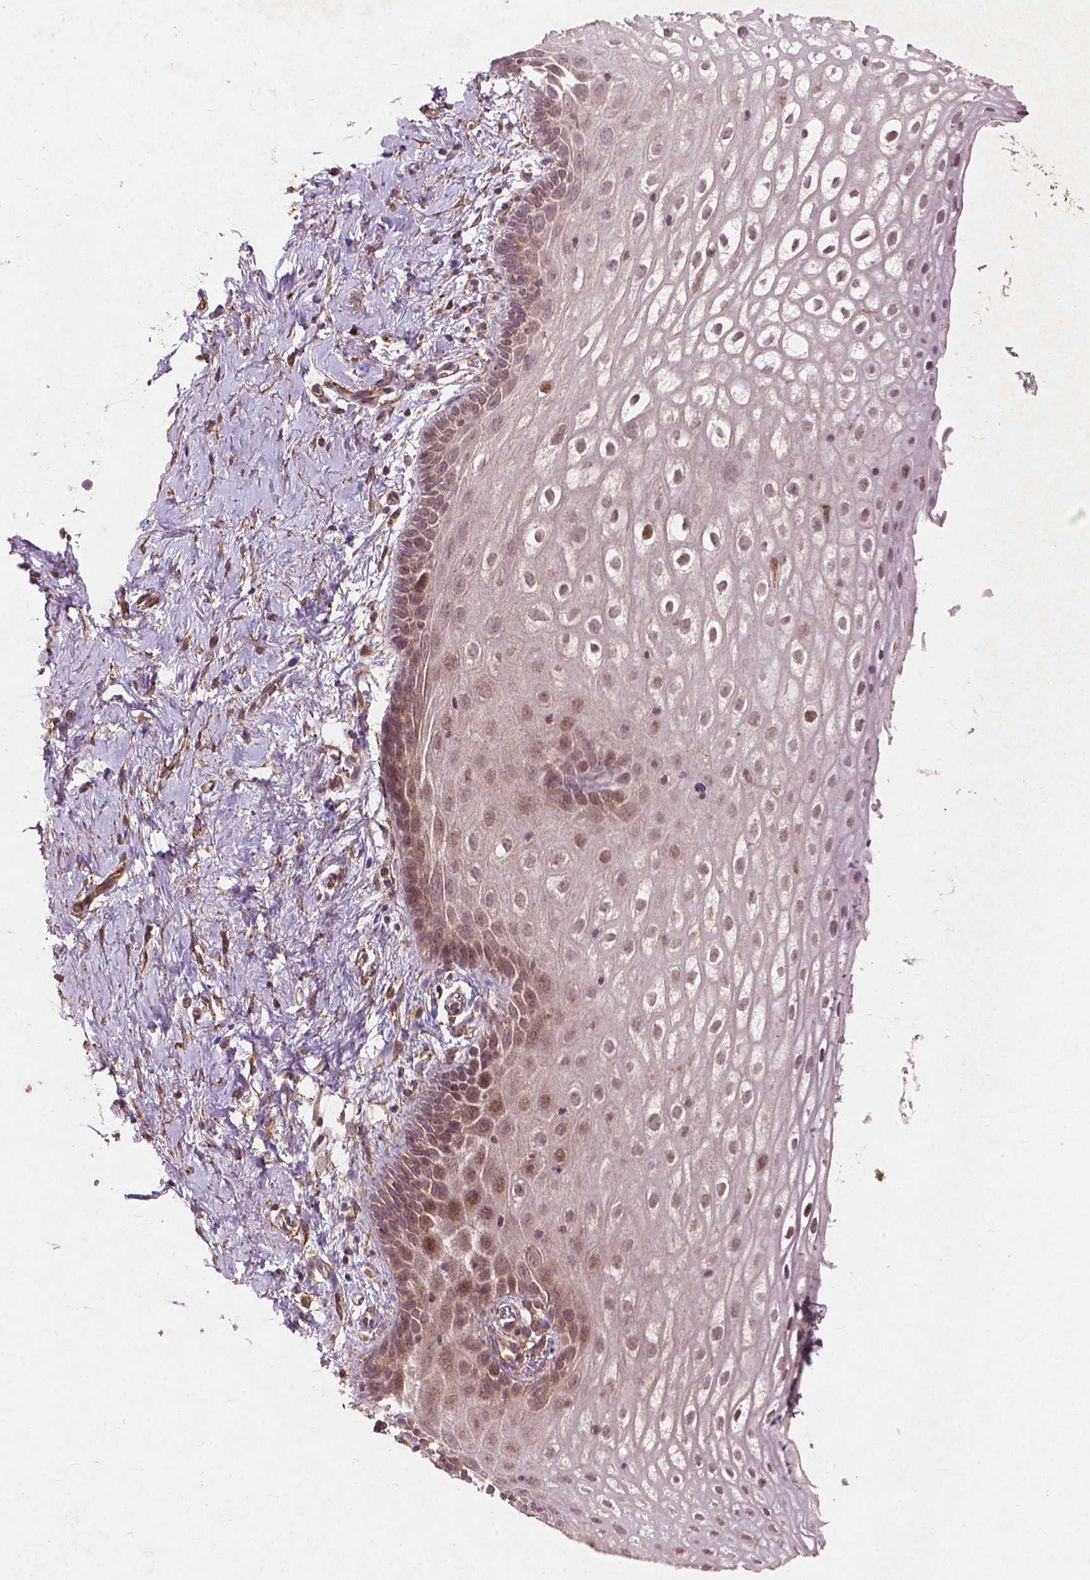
{"staining": {"intensity": "weak", "quantity": "25%-75%", "location": "cytoplasmic/membranous"}, "tissue": "vagina", "cell_type": "Squamous epithelial cells", "image_type": "normal", "snomed": [{"axis": "morphology", "description": "Normal tissue, NOS"}, {"axis": "morphology", "description": "Adenocarcinoma, NOS"}, {"axis": "topography", "description": "Rectum"}, {"axis": "topography", "description": "Vagina"}, {"axis": "topography", "description": "Peripheral nerve tissue"}], "caption": "Unremarkable vagina demonstrates weak cytoplasmic/membranous staining in approximately 25%-75% of squamous epithelial cells, visualized by immunohistochemistry. (DAB = brown stain, brightfield microscopy at high magnification).", "gene": "SMAD2", "patient": {"sex": "female", "age": 71}}